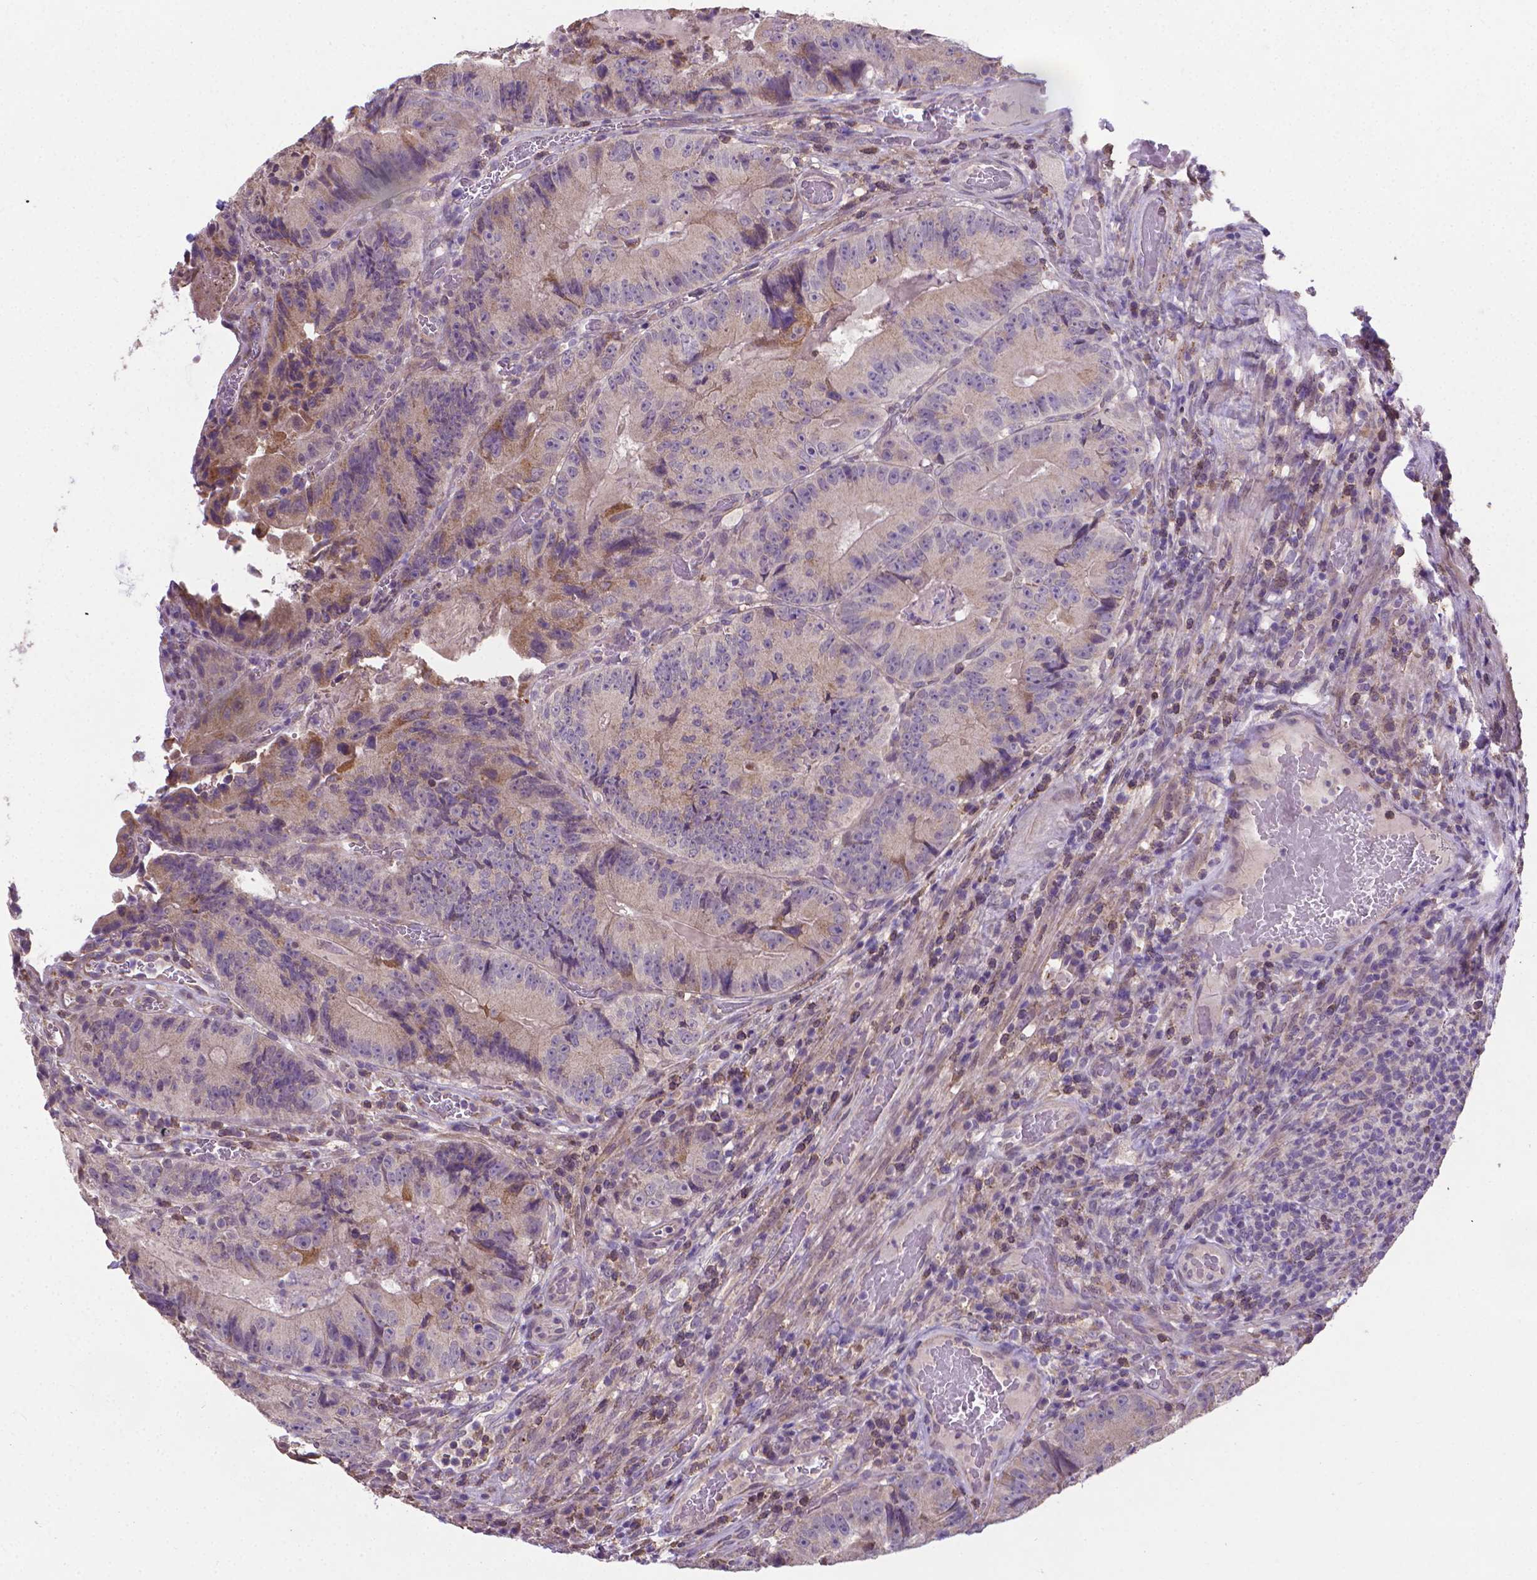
{"staining": {"intensity": "weak", "quantity": "<25%", "location": "cytoplasmic/membranous"}, "tissue": "colorectal cancer", "cell_type": "Tumor cells", "image_type": "cancer", "snomed": [{"axis": "morphology", "description": "Adenocarcinoma, NOS"}, {"axis": "topography", "description": "Colon"}], "caption": "Tumor cells are negative for protein expression in human colorectal cancer (adenocarcinoma). (DAB immunohistochemistry (IHC) visualized using brightfield microscopy, high magnification).", "gene": "GPR63", "patient": {"sex": "female", "age": 86}}